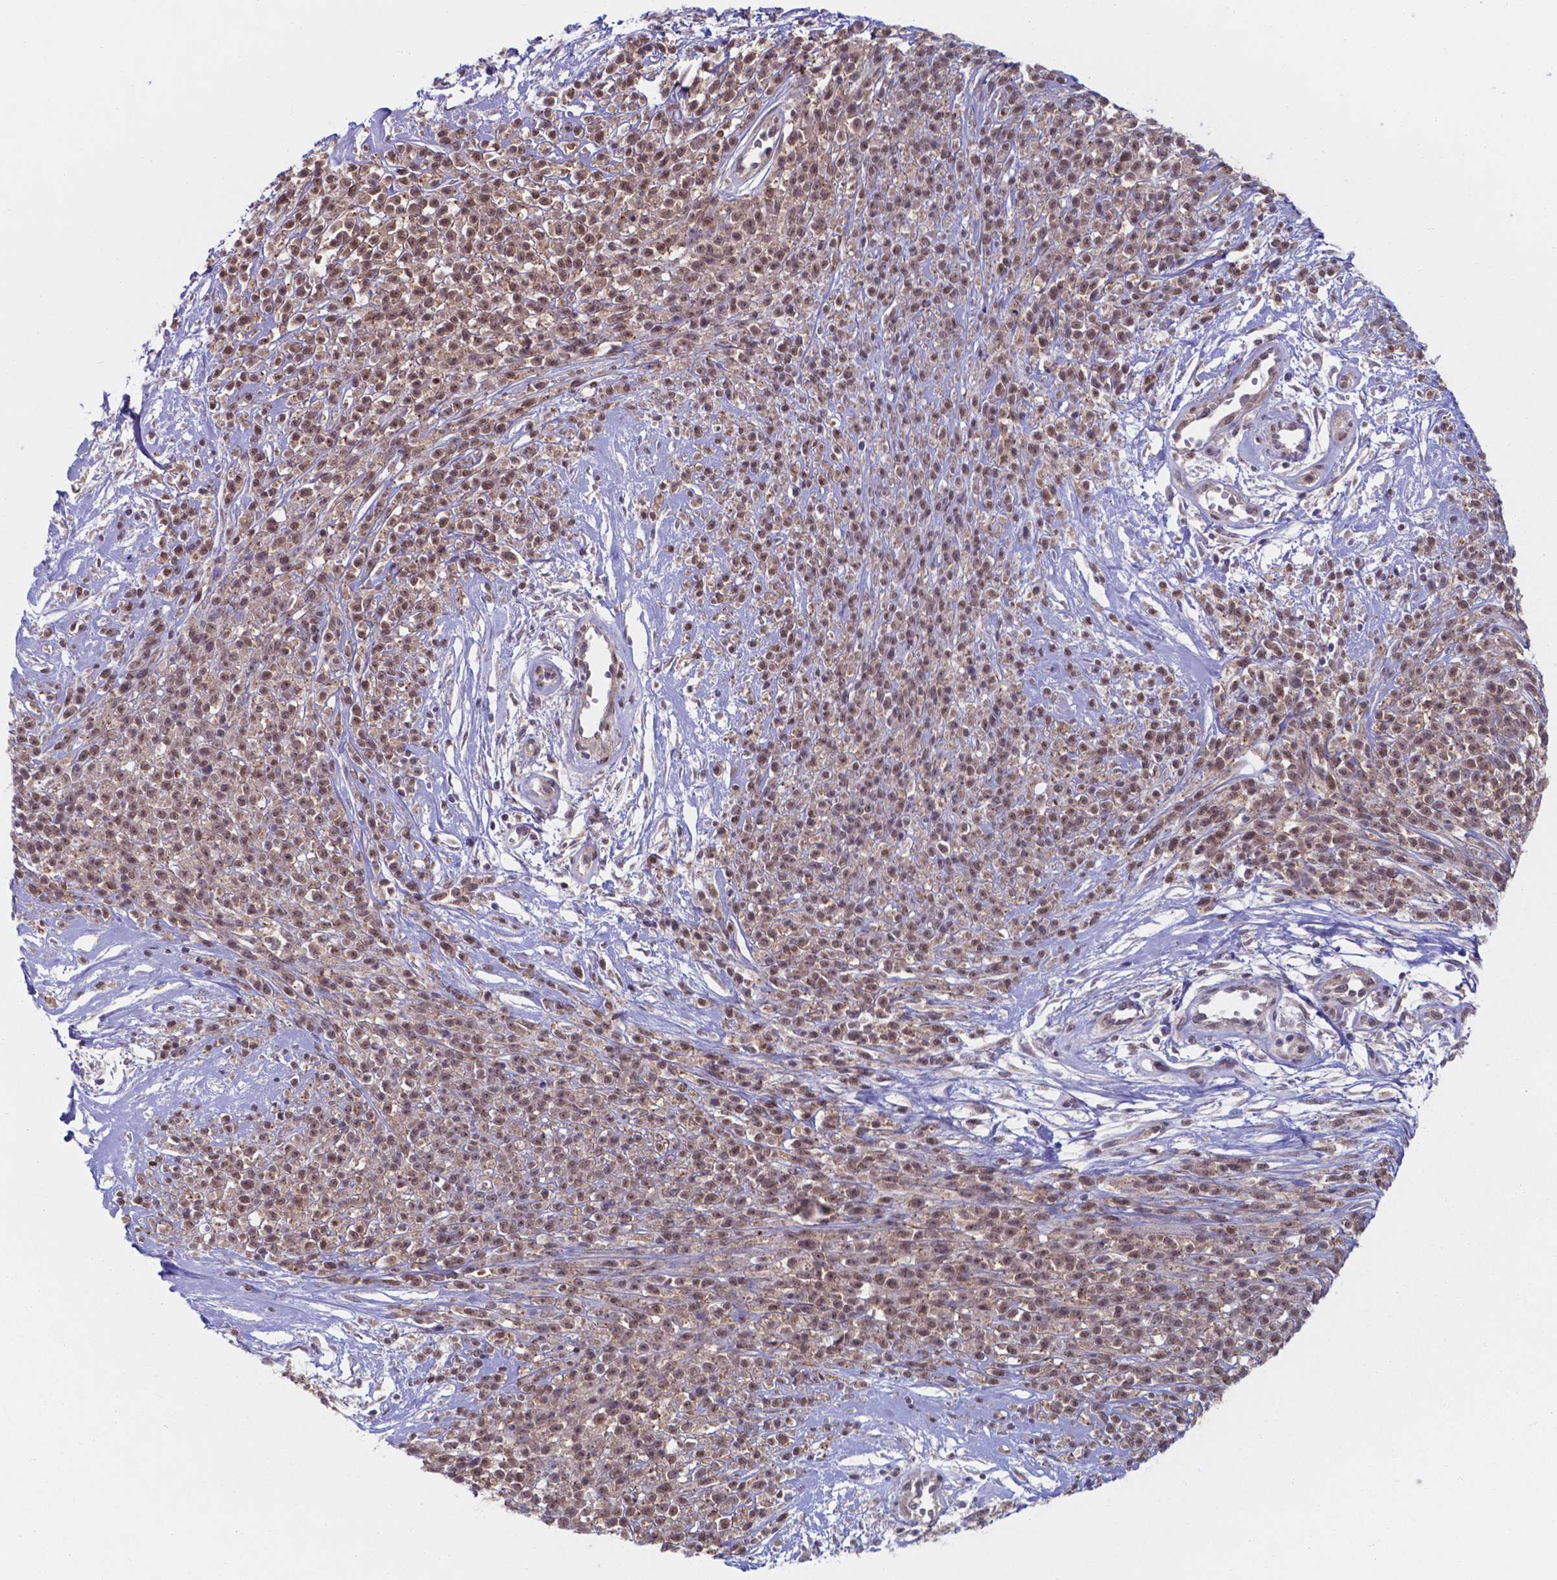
{"staining": {"intensity": "moderate", "quantity": ">75%", "location": "nuclear"}, "tissue": "melanoma", "cell_type": "Tumor cells", "image_type": "cancer", "snomed": [{"axis": "morphology", "description": "Malignant melanoma, NOS"}, {"axis": "topography", "description": "Skin"}, {"axis": "topography", "description": "Skin of trunk"}], "caption": "Immunohistochemical staining of malignant melanoma displays moderate nuclear protein positivity in approximately >75% of tumor cells. Ihc stains the protein in brown and the nuclei are stained blue.", "gene": "UBE2E2", "patient": {"sex": "male", "age": 74}}